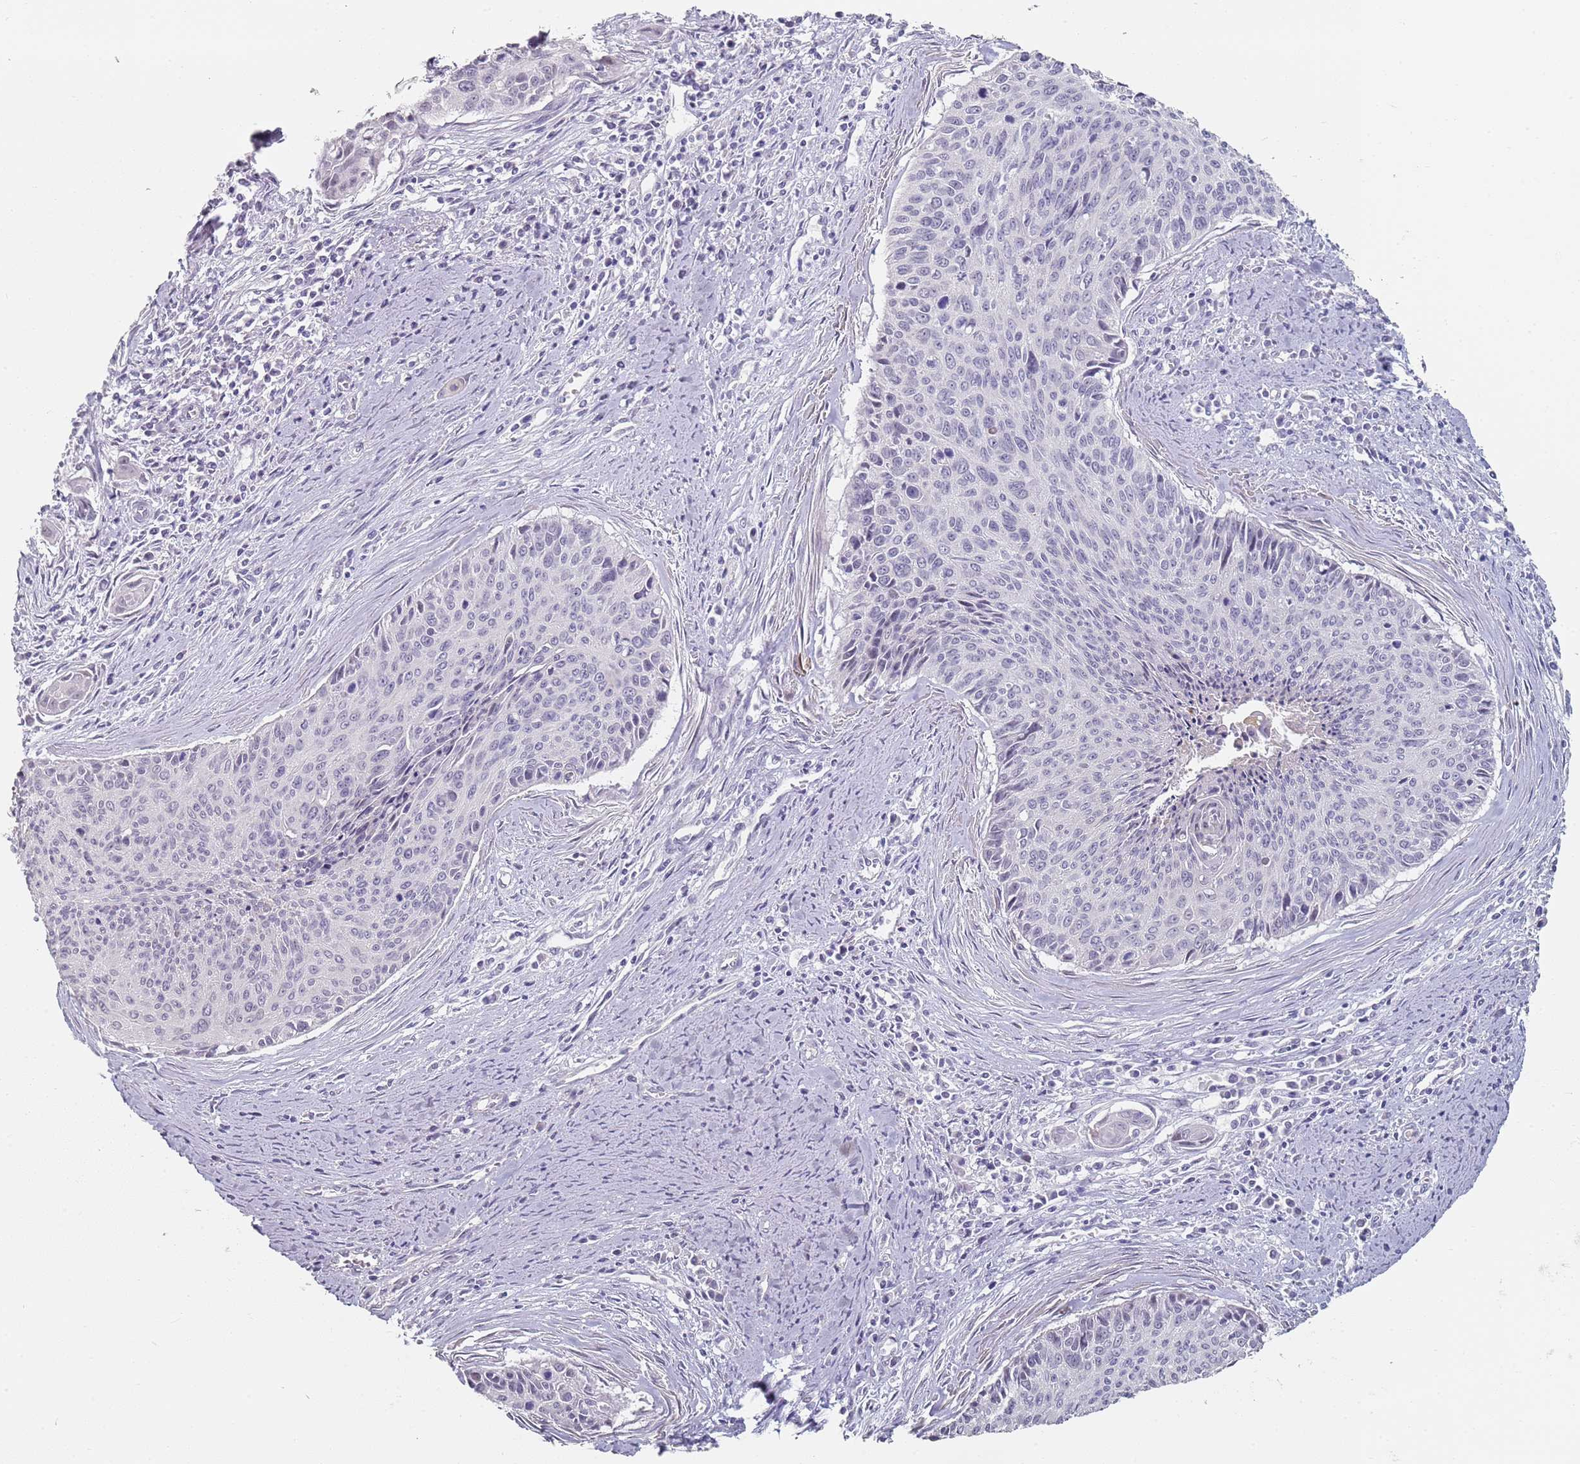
{"staining": {"intensity": "negative", "quantity": "none", "location": "none"}, "tissue": "cervical cancer", "cell_type": "Tumor cells", "image_type": "cancer", "snomed": [{"axis": "morphology", "description": "Squamous cell carcinoma, NOS"}, {"axis": "topography", "description": "Cervix"}], "caption": "A histopathology image of cervical cancer (squamous cell carcinoma) stained for a protein exhibits no brown staining in tumor cells.", "gene": "DNAH11", "patient": {"sex": "female", "age": 55}}